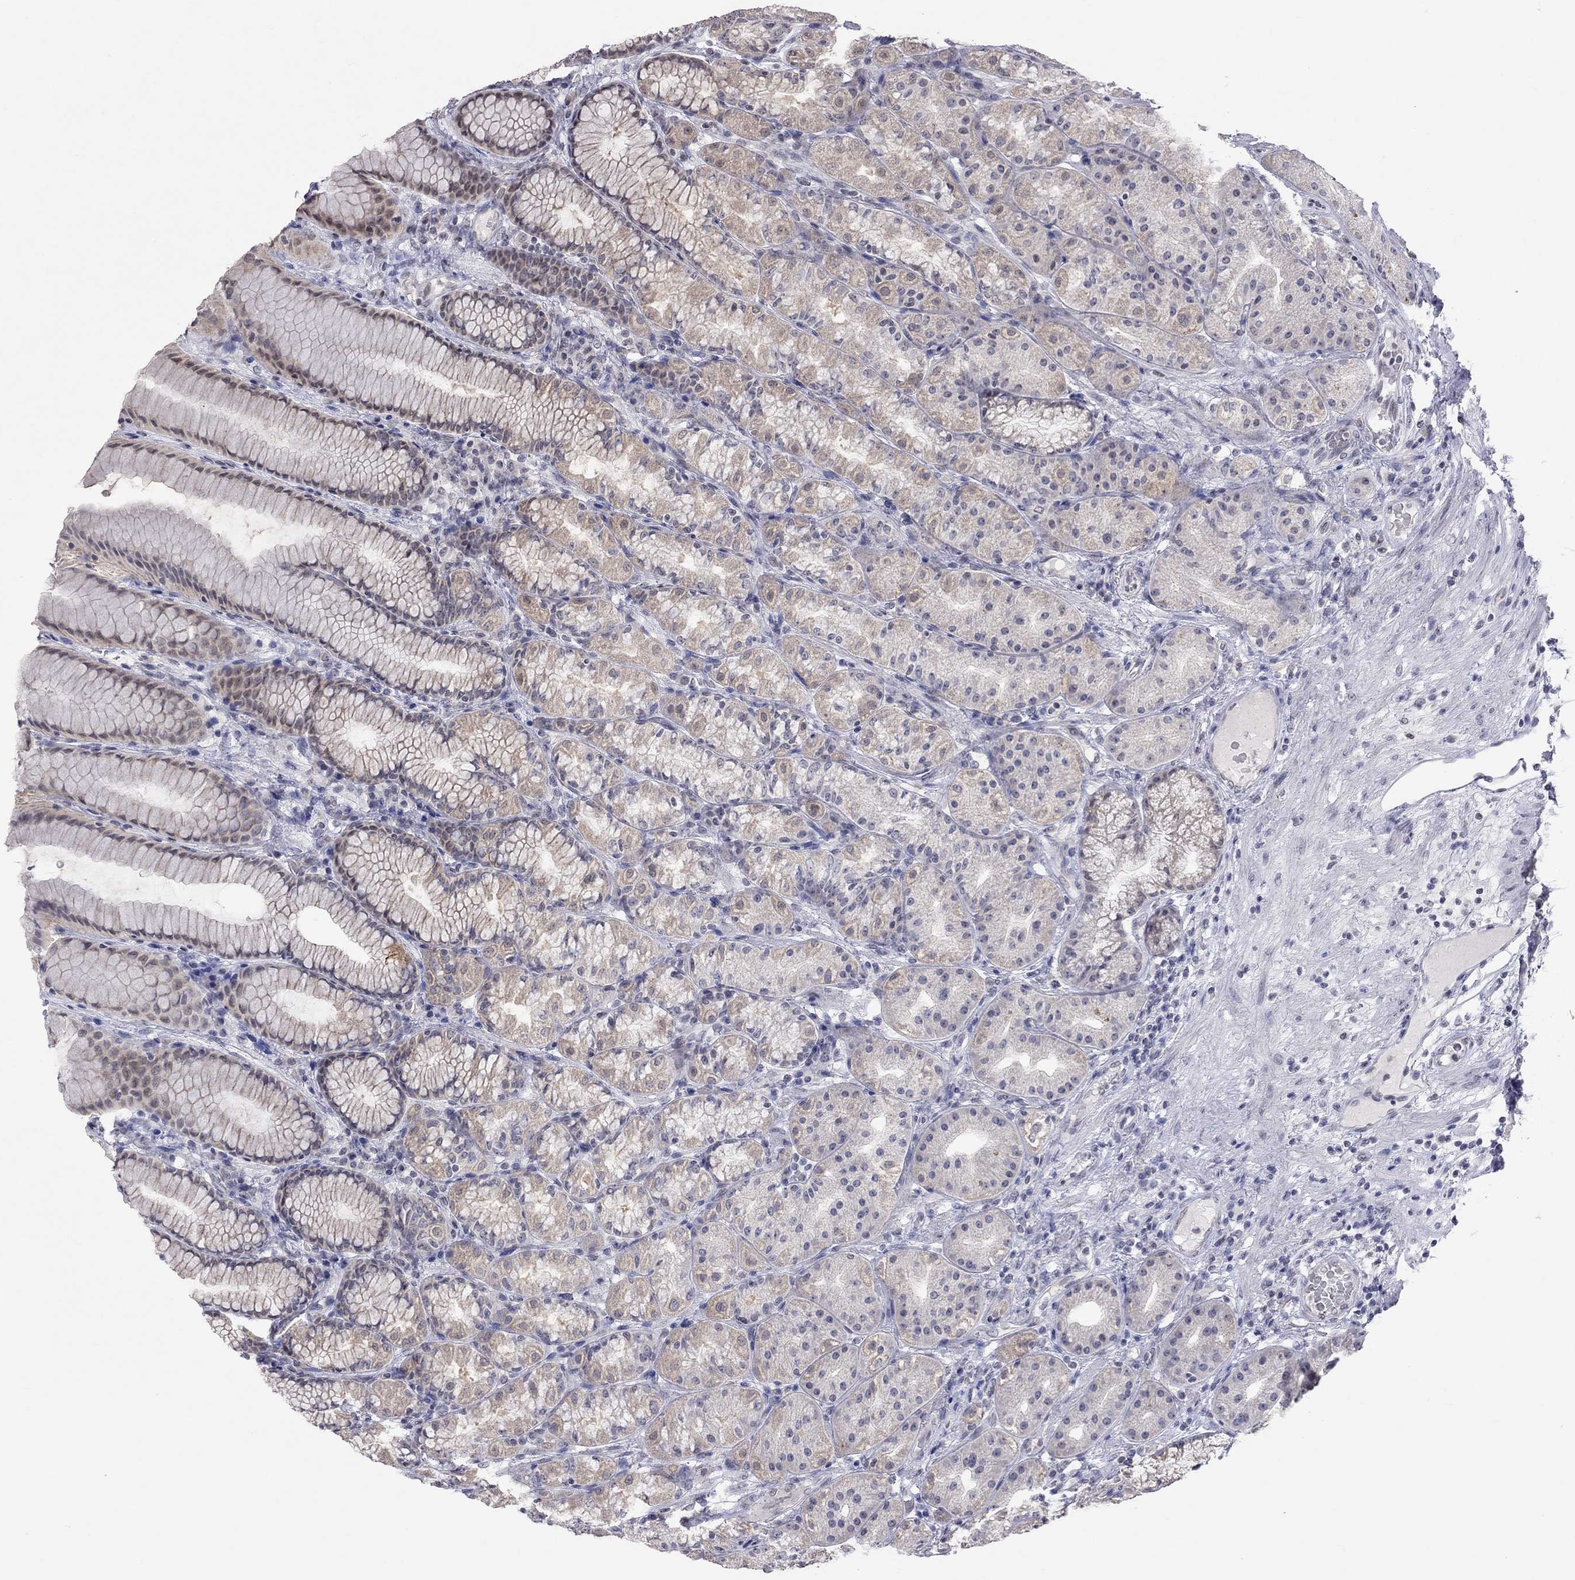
{"staining": {"intensity": "weak", "quantity": "25%-75%", "location": "cytoplasmic/membranous"}, "tissue": "stomach", "cell_type": "Glandular cells", "image_type": "normal", "snomed": [{"axis": "morphology", "description": "Normal tissue, NOS"}, {"axis": "morphology", "description": "Adenocarcinoma, NOS"}, {"axis": "topography", "description": "Stomach"}], "caption": "Immunohistochemical staining of benign human stomach reveals 25%-75% levels of weak cytoplasmic/membranous protein positivity in approximately 25%-75% of glandular cells.", "gene": "TMEM143", "patient": {"sex": "female", "age": 79}}